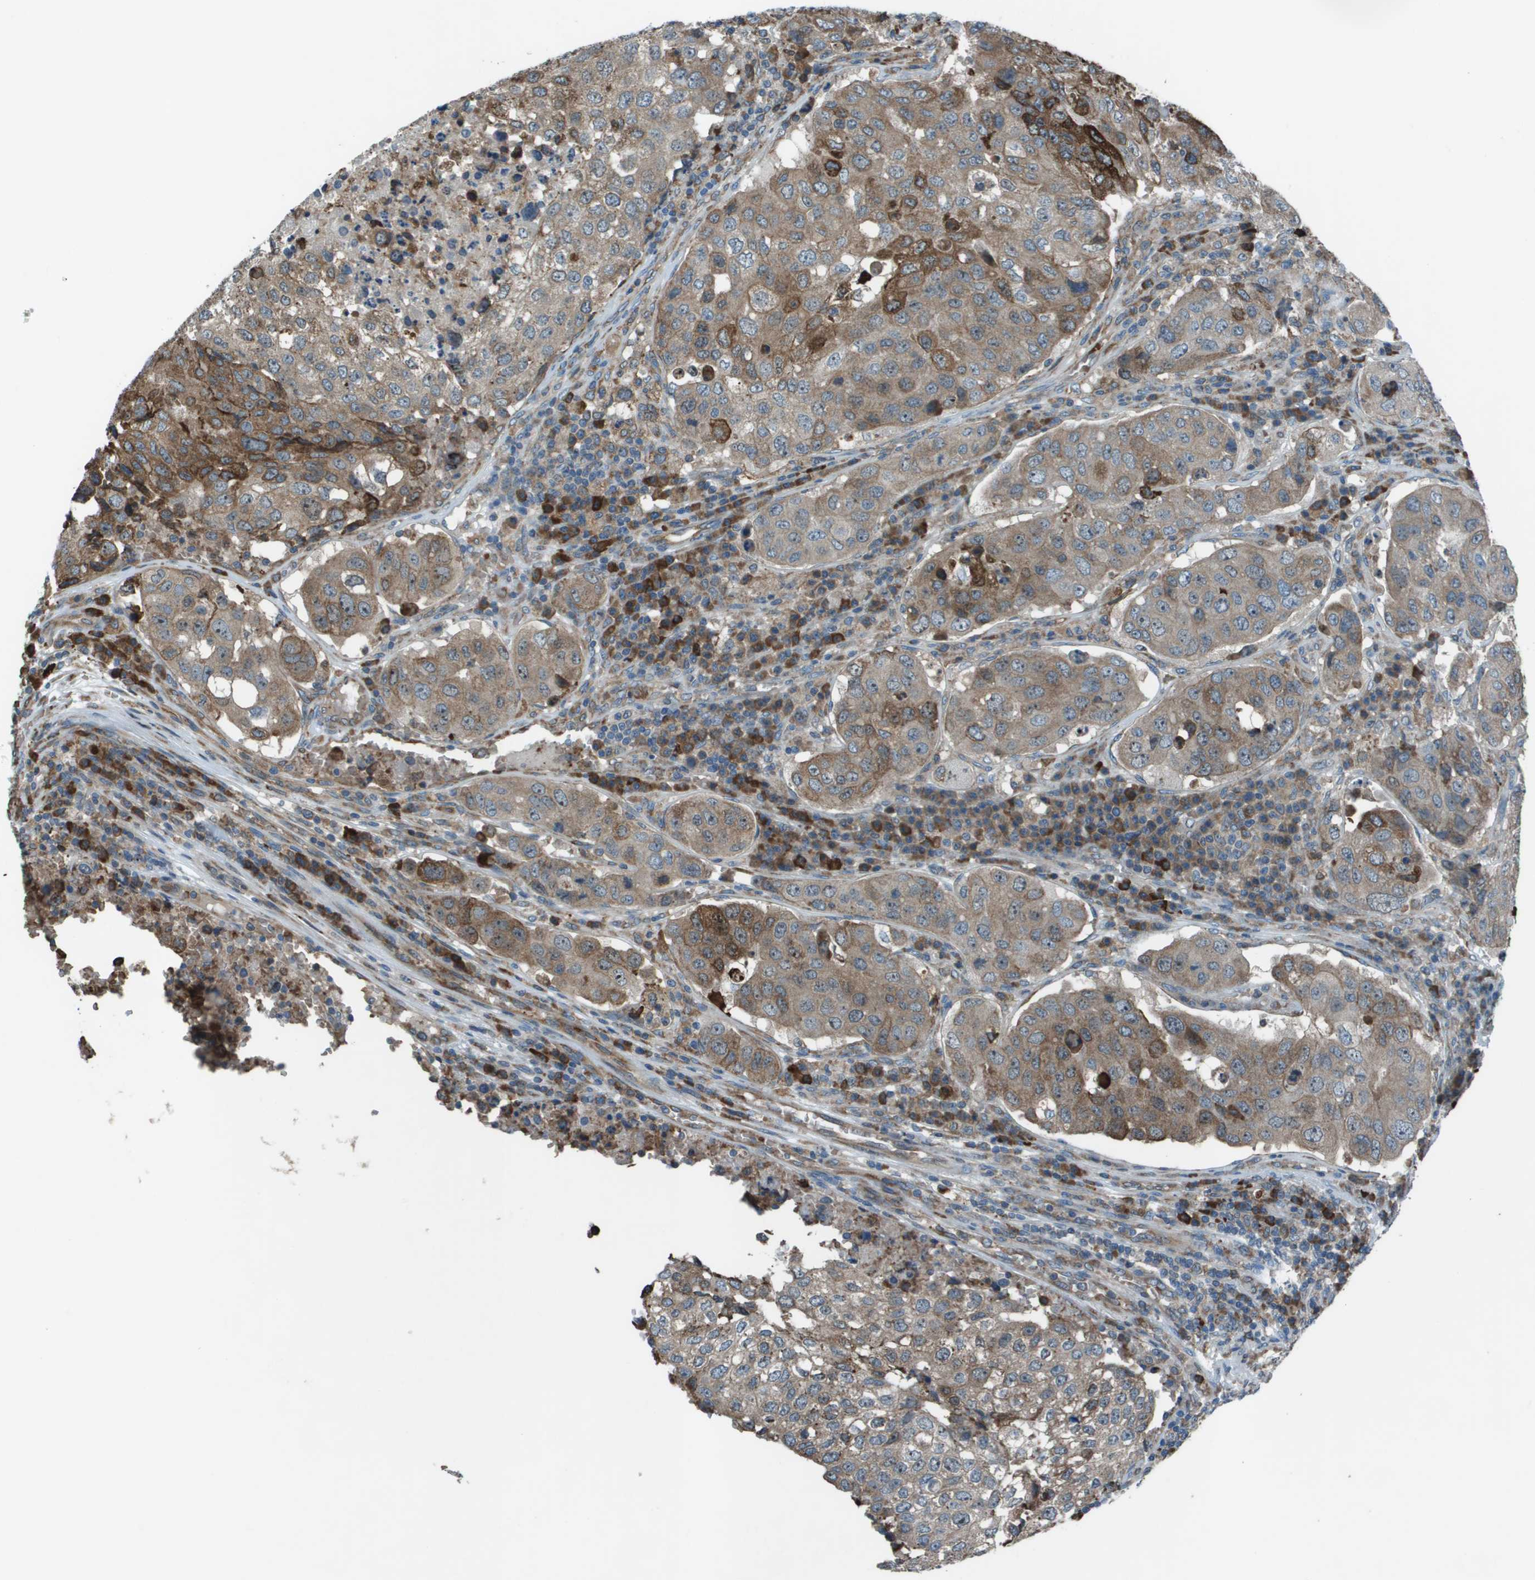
{"staining": {"intensity": "moderate", "quantity": "25%-75%", "location": "cytoplasmic/membranous"}, "tissue": "urothelial cancer", "cell_type": "Tumor cells", "image_type": "cancer", "snomed": [{"axis": "morphology", "description": "Urothelial carcinoma, High grade"}, {"axis": "topography", "description": "Lymph node"}, {"axis": "topography", "description": "Urinary bladder"}], "caption": "Immunohistochemistry (IHC) staining of urothelial cancer, which reveals medium levels of moderate cytoplasmic/membranous staining in approximately 25%-75% of tumor cells indicating moderate cytoplasmic/membranous protein expression. The staining was performed using DAB (brown) for protein detection and nuclei were counterstained in hematoxylin (blue).", "gene": "UTS2", "patient": {"sex": "male", "age": 51}}